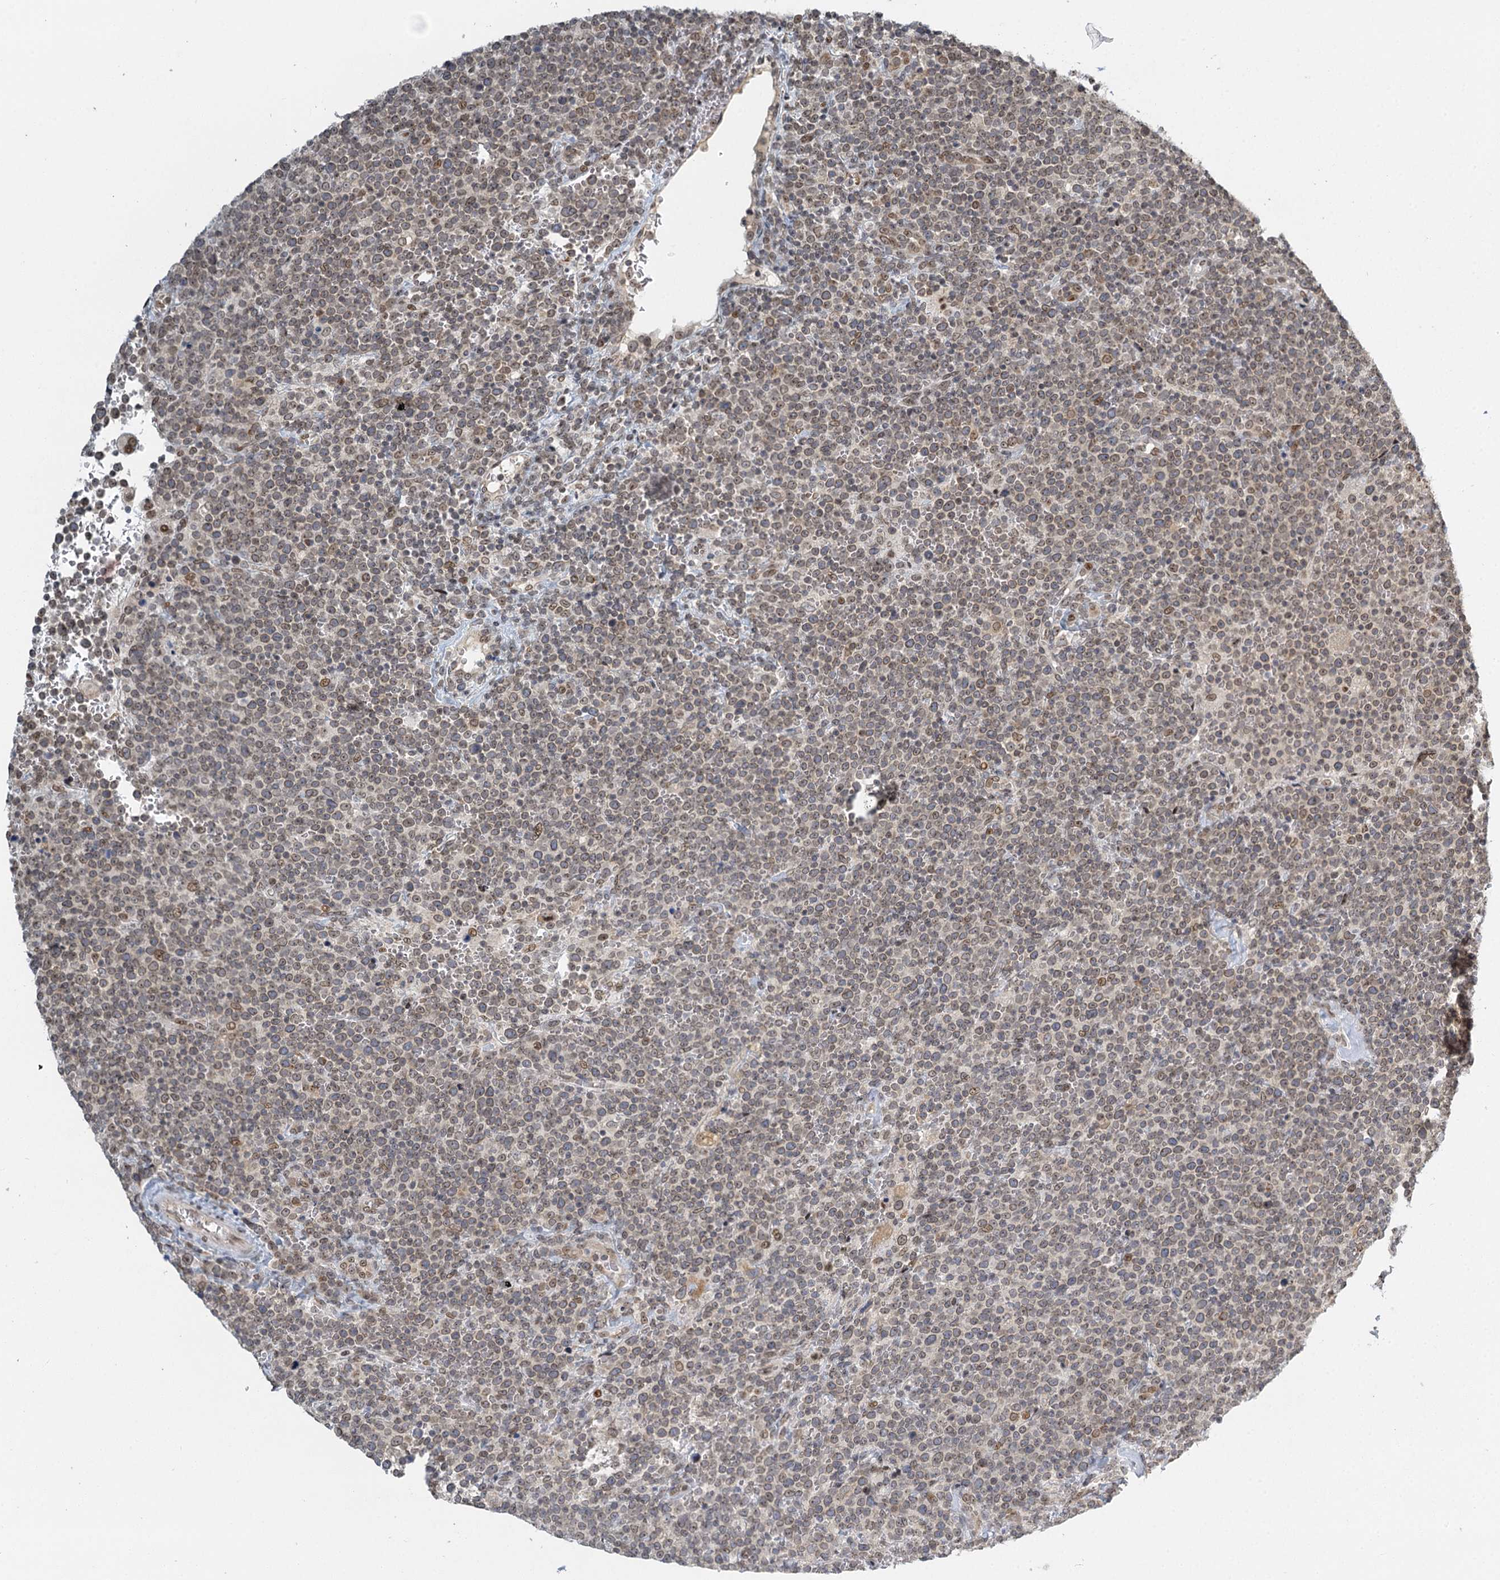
{"staining": {"intensity": "weak", "quantity": "25%-75%", "location": "nuclear"}, "tissue": "lymphoma", "cell_type": "Tumor cells", "image_type": "cancer", "snomed": [{"axis": "morphology", "description": "Malignant lymphoma, non-Hodgkin's type, High grade"}, {"axis": "topography", "description": "Lymph node"}], "caption": "Lymphoma stained with a protein marker shows weak staining in tumor cells.", "gene": "TREX1", "patient": {"sex": "male", "age": 61}}